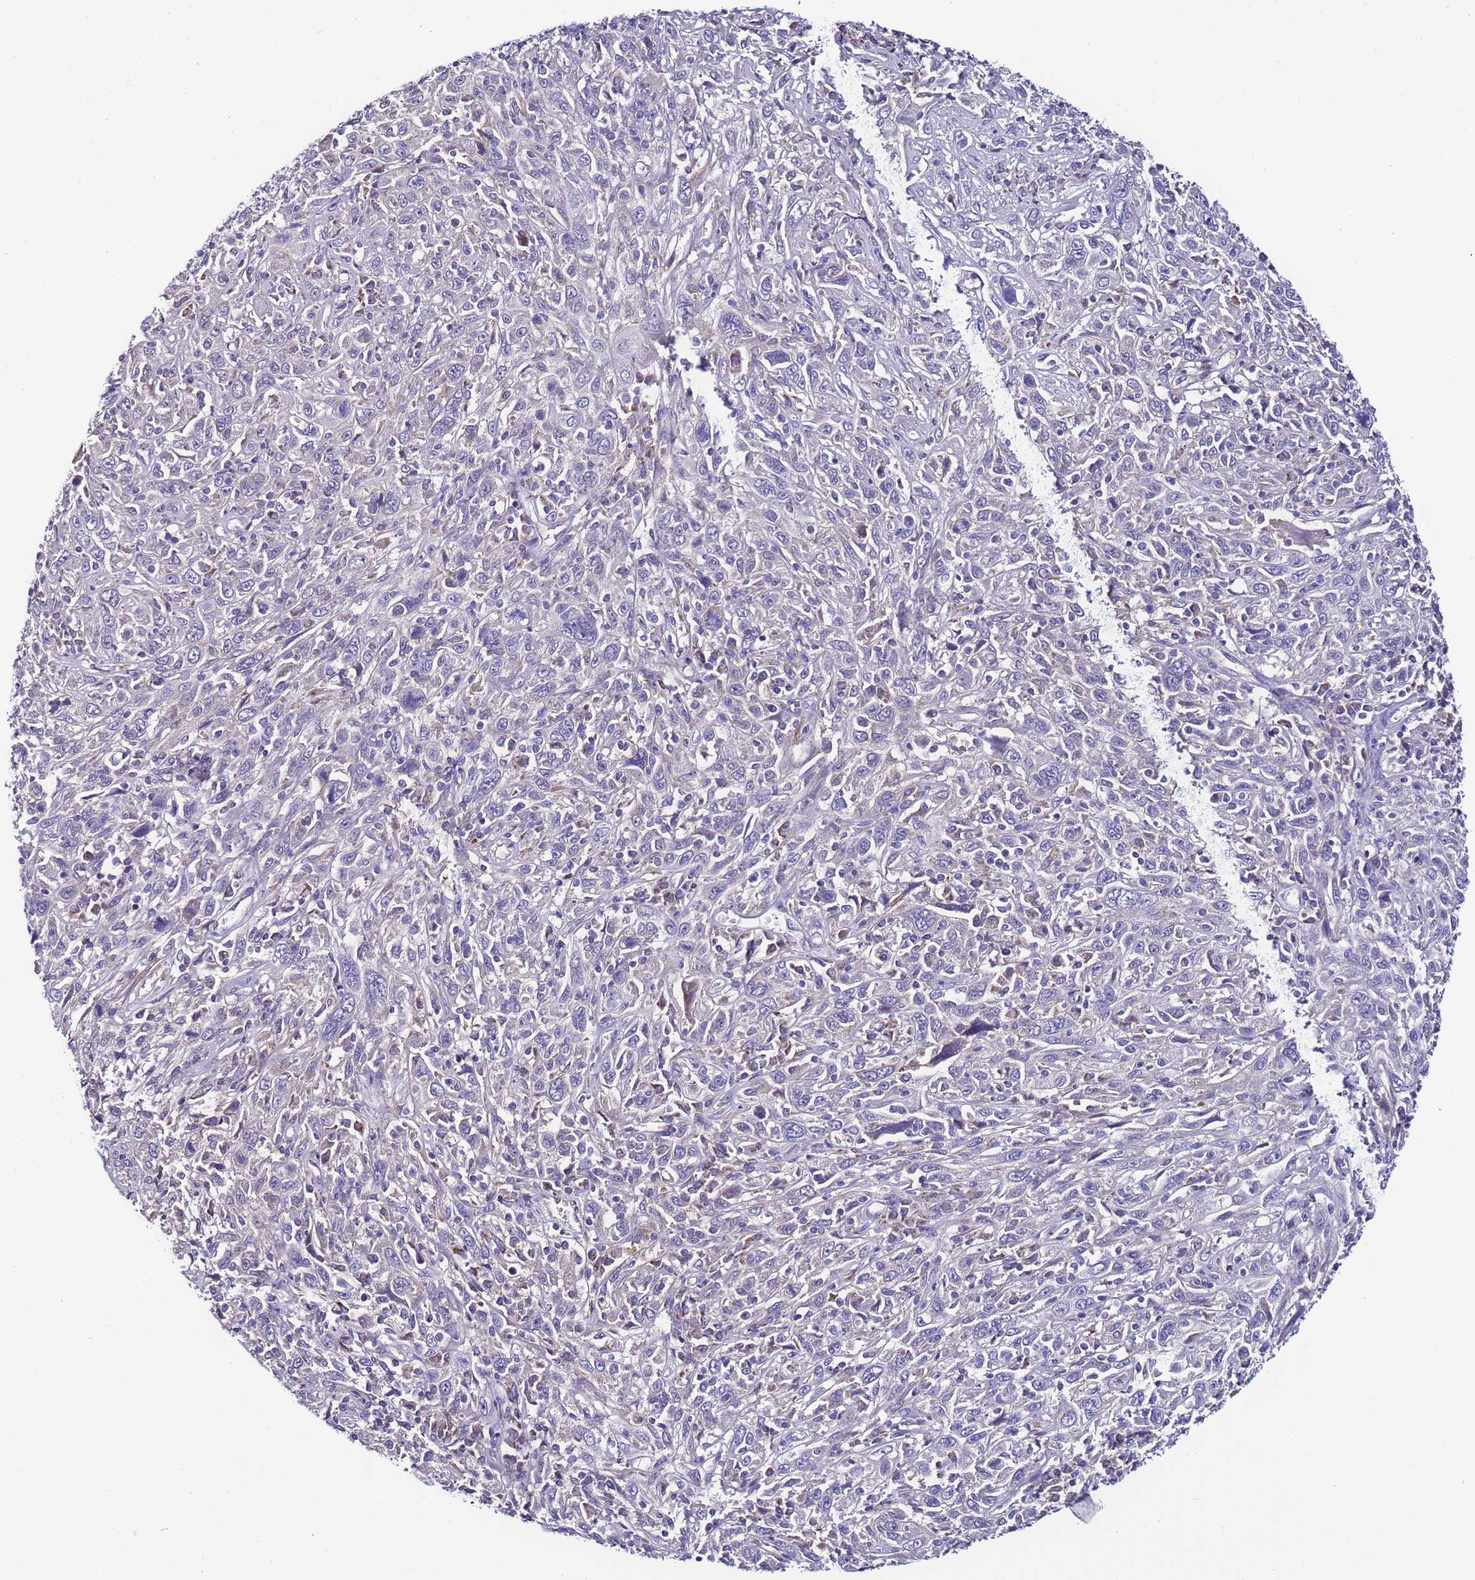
{"staining": {"intensity": "negative", "quantity": "none", "location": "none"}, "tissue": "cervical cancer", "cell_type": "Tumor cells", "image_type": "cancer", "snomed": [{"axis": "morphology", "description": "Squamous cell carcinoma, NOS"}, {"axis": "topography", "description": "Cervix"}], "caption": "IHC micrograph of neoplastic tissue: cervical cancer (squamous cell carcinoma) stained with DAB (3,3'-diaminobenzidine) displays no significant protein positivity in tumor cells.", "gene": "UEVLD", "patient": {"sex": "female", "age": 46}}